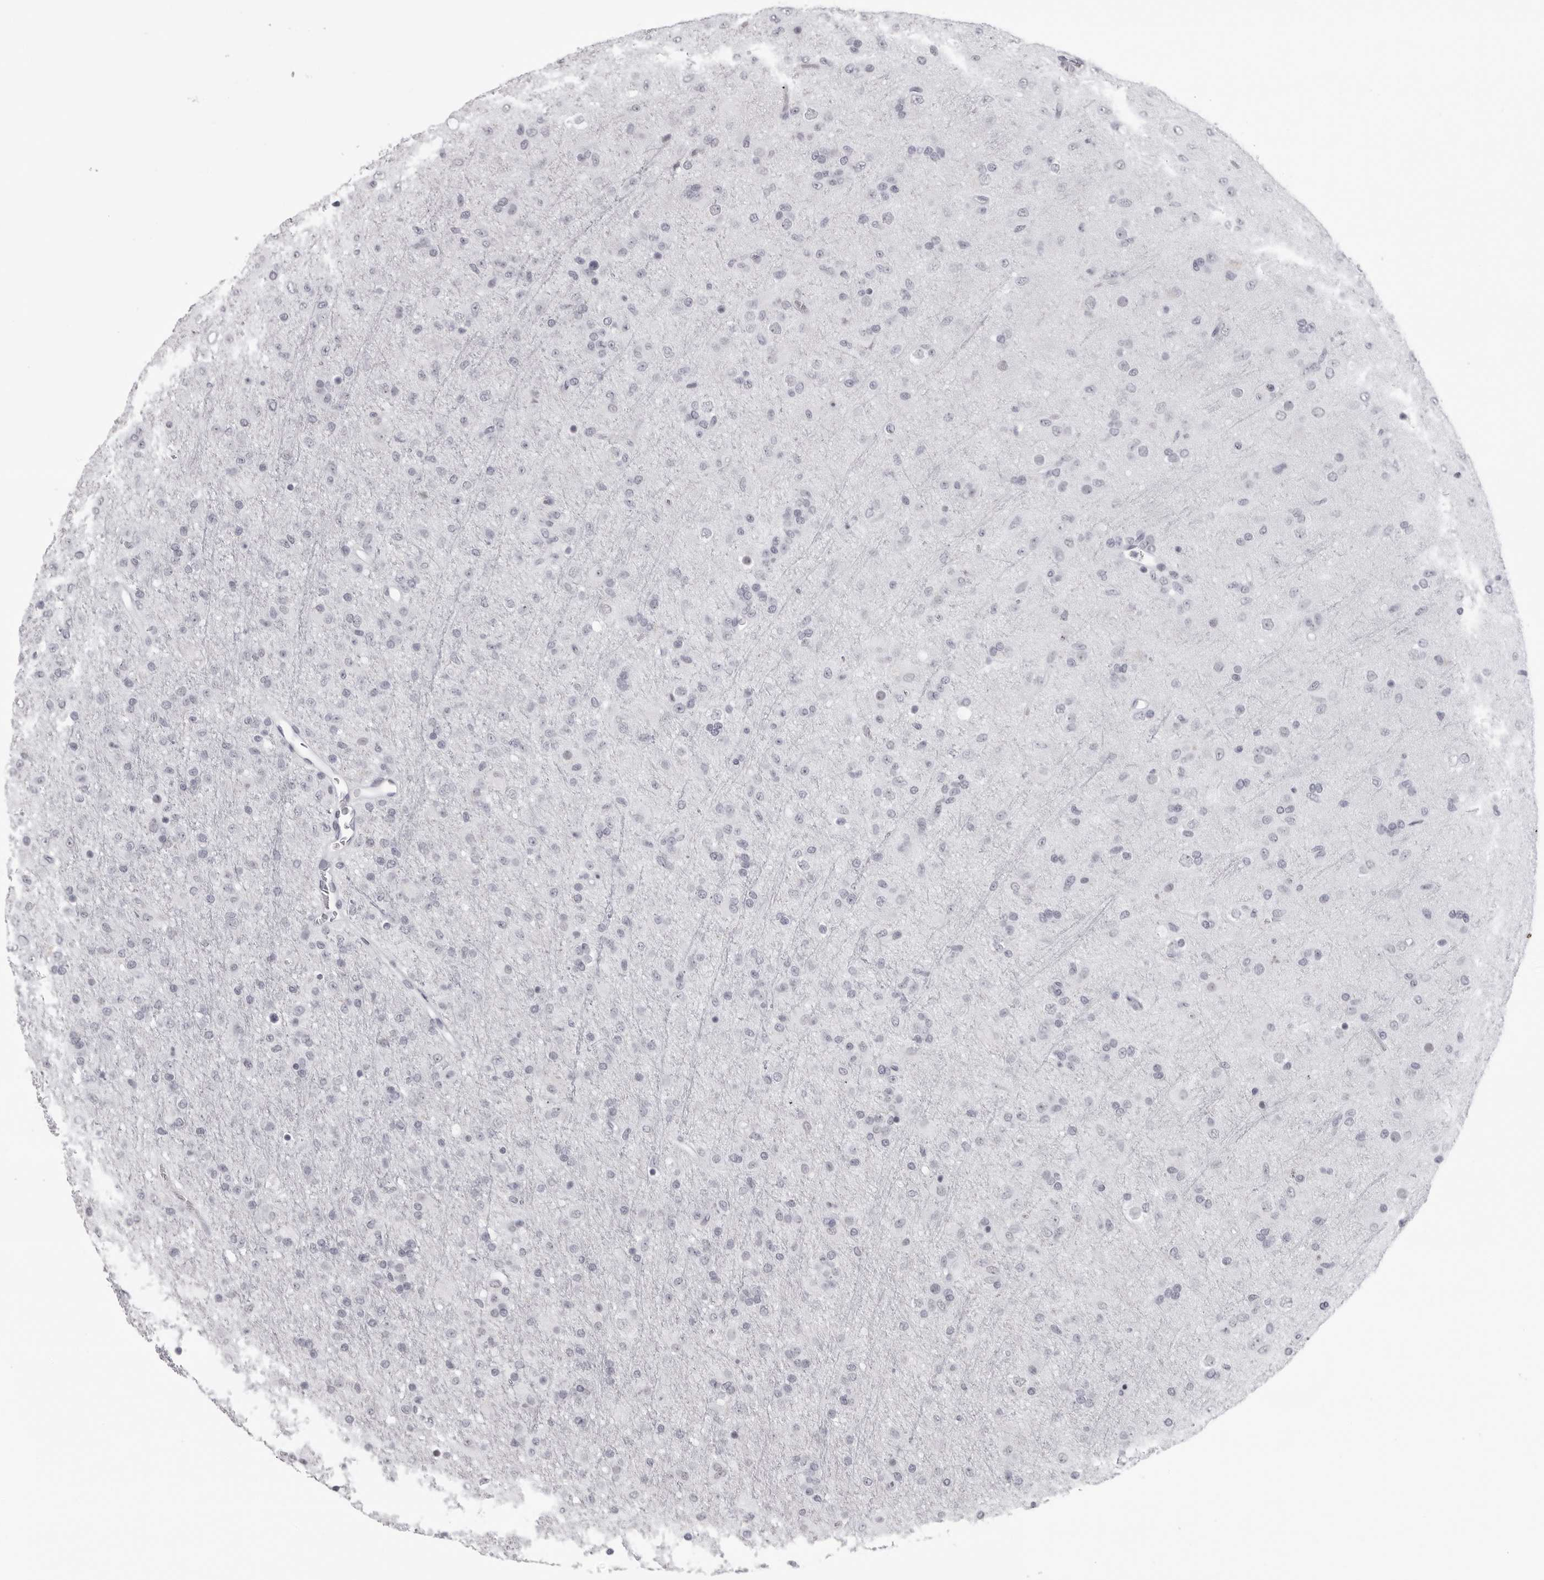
{"staining": {"intensity": "negative", "quantity": "none", "location": "none"}, "tissue": "glioma", "cell_type": "Tumor cells", "image_type": "cancer", "snomed": [{"axis": "morphology", "description": "Glioma, malignant, Low grade"}, {"axis": "topography", "description": "Brain"}], "caption": "IHC of glioma displays no staining in tumor cells.", "gene": "ESPN", "patient": {"sex": "male", "age": 65}}